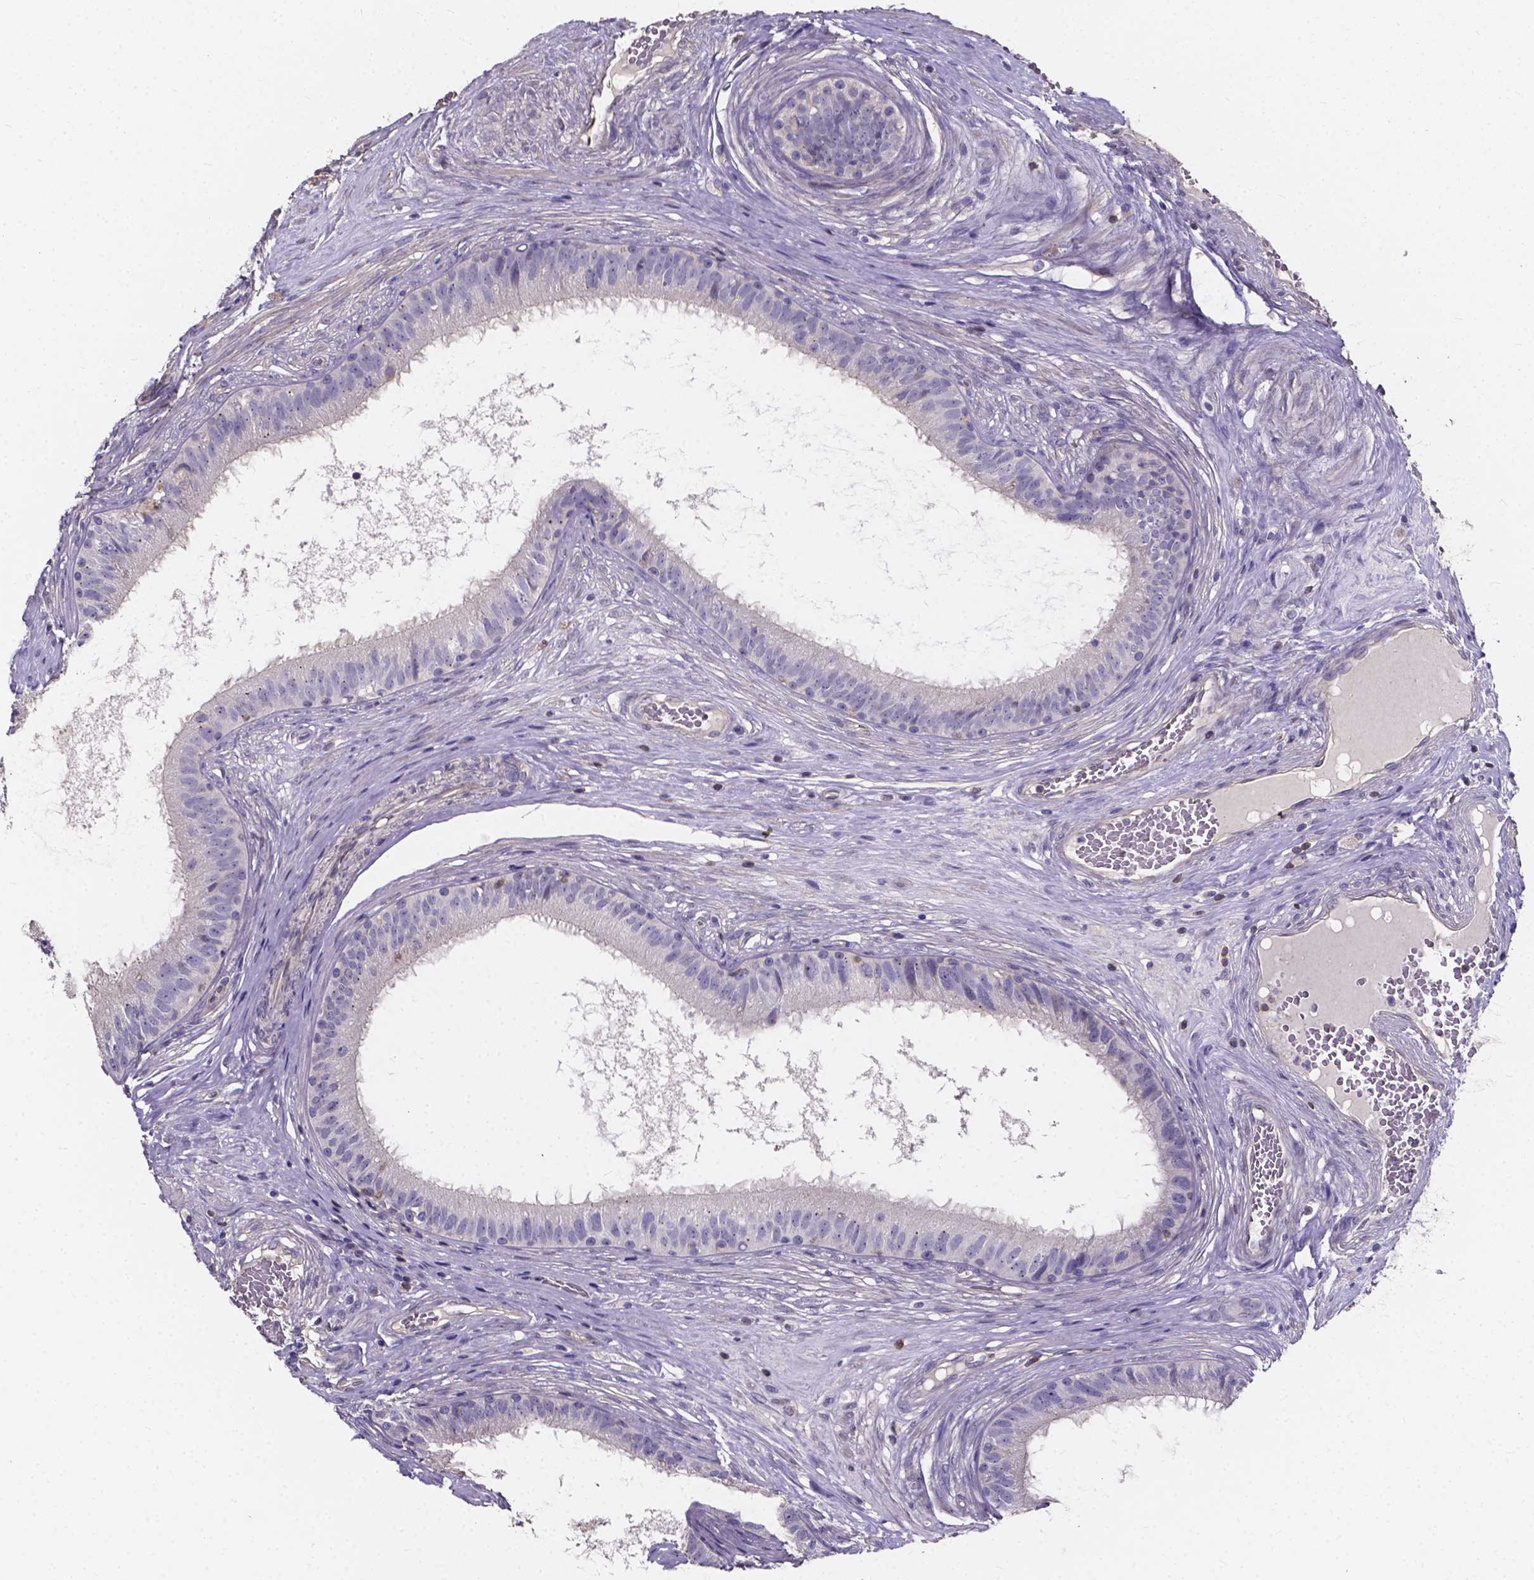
{"staining": {"intensity": "weak", "quantity": "<25%", "location": "cytoplasmic/membranous"}, "tissue": "epididymis", "cell_type": "Glandular cells", "image_type": "normal", "snomed": [{"axis": "morphology", "description": "Normal tissue, NOS"}, {"axis": "topography", "description": "Epididymis"}], "caption": "The histopathology image reveals no staining of glandular cells in unremarkable epididymis.", "gene": "THEMIS", "patient": {"sex": "male", "age": 59}}